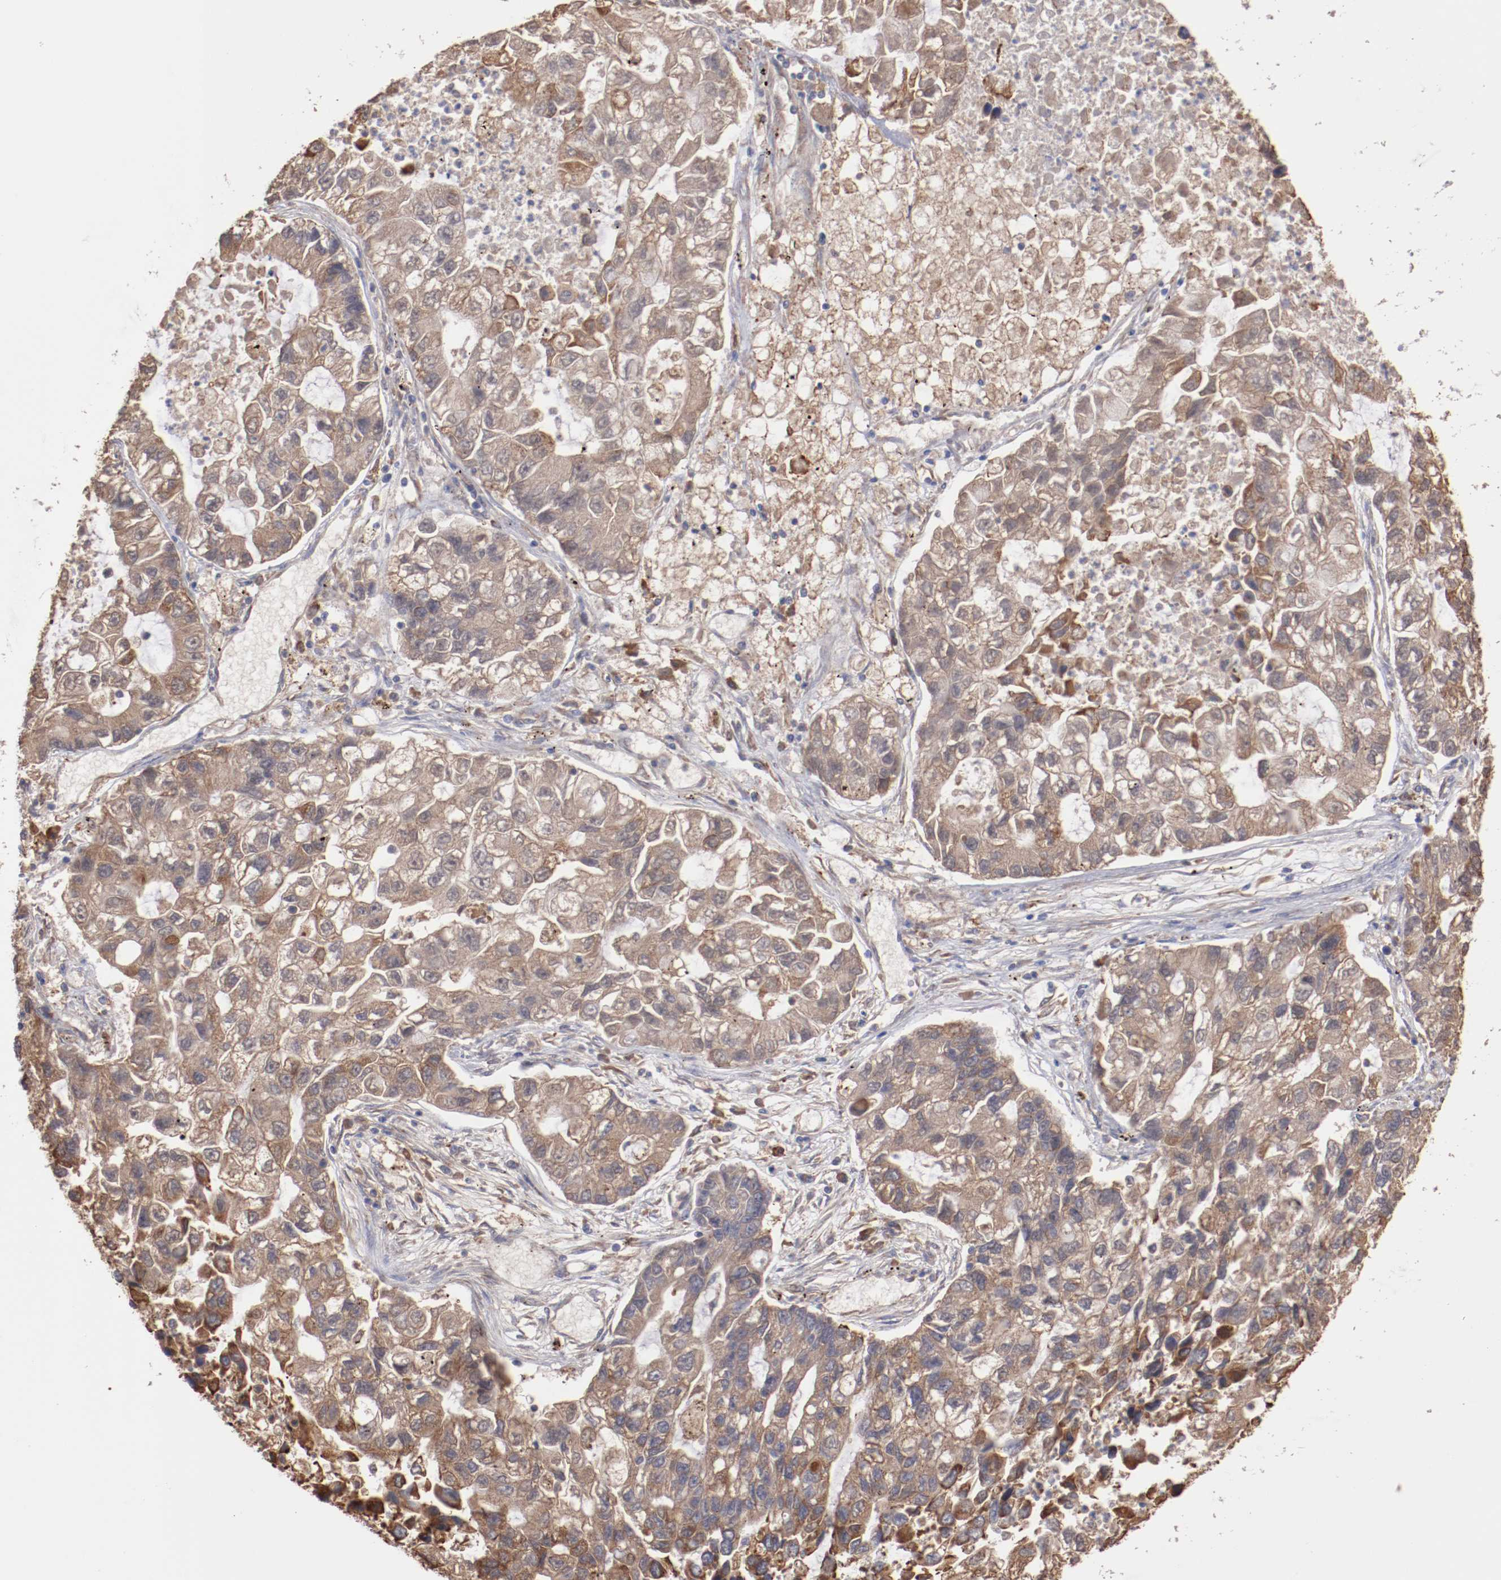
{"staining": {"intensity": "moderate", "quantity": ">75%", "location": "cytoplasmic/membranous"}, "tissue": "lung cancer", "cell_type": "Tumor cells", "image_type": "cancer", "snomed": [{"axis": "morphology", "description": "Adenocarcinoma, NOS"}, {"axis": "topography", "description": "Lung"}], "caption": "DAB immunohistochemical staining of adenocarcinoma (lung) displays moderate cytoplasmic/membranous protein positivity in about >75% of tumor cells.", "gene": "NFKBIE", "patient": {"sex": "female", "age": 51}}